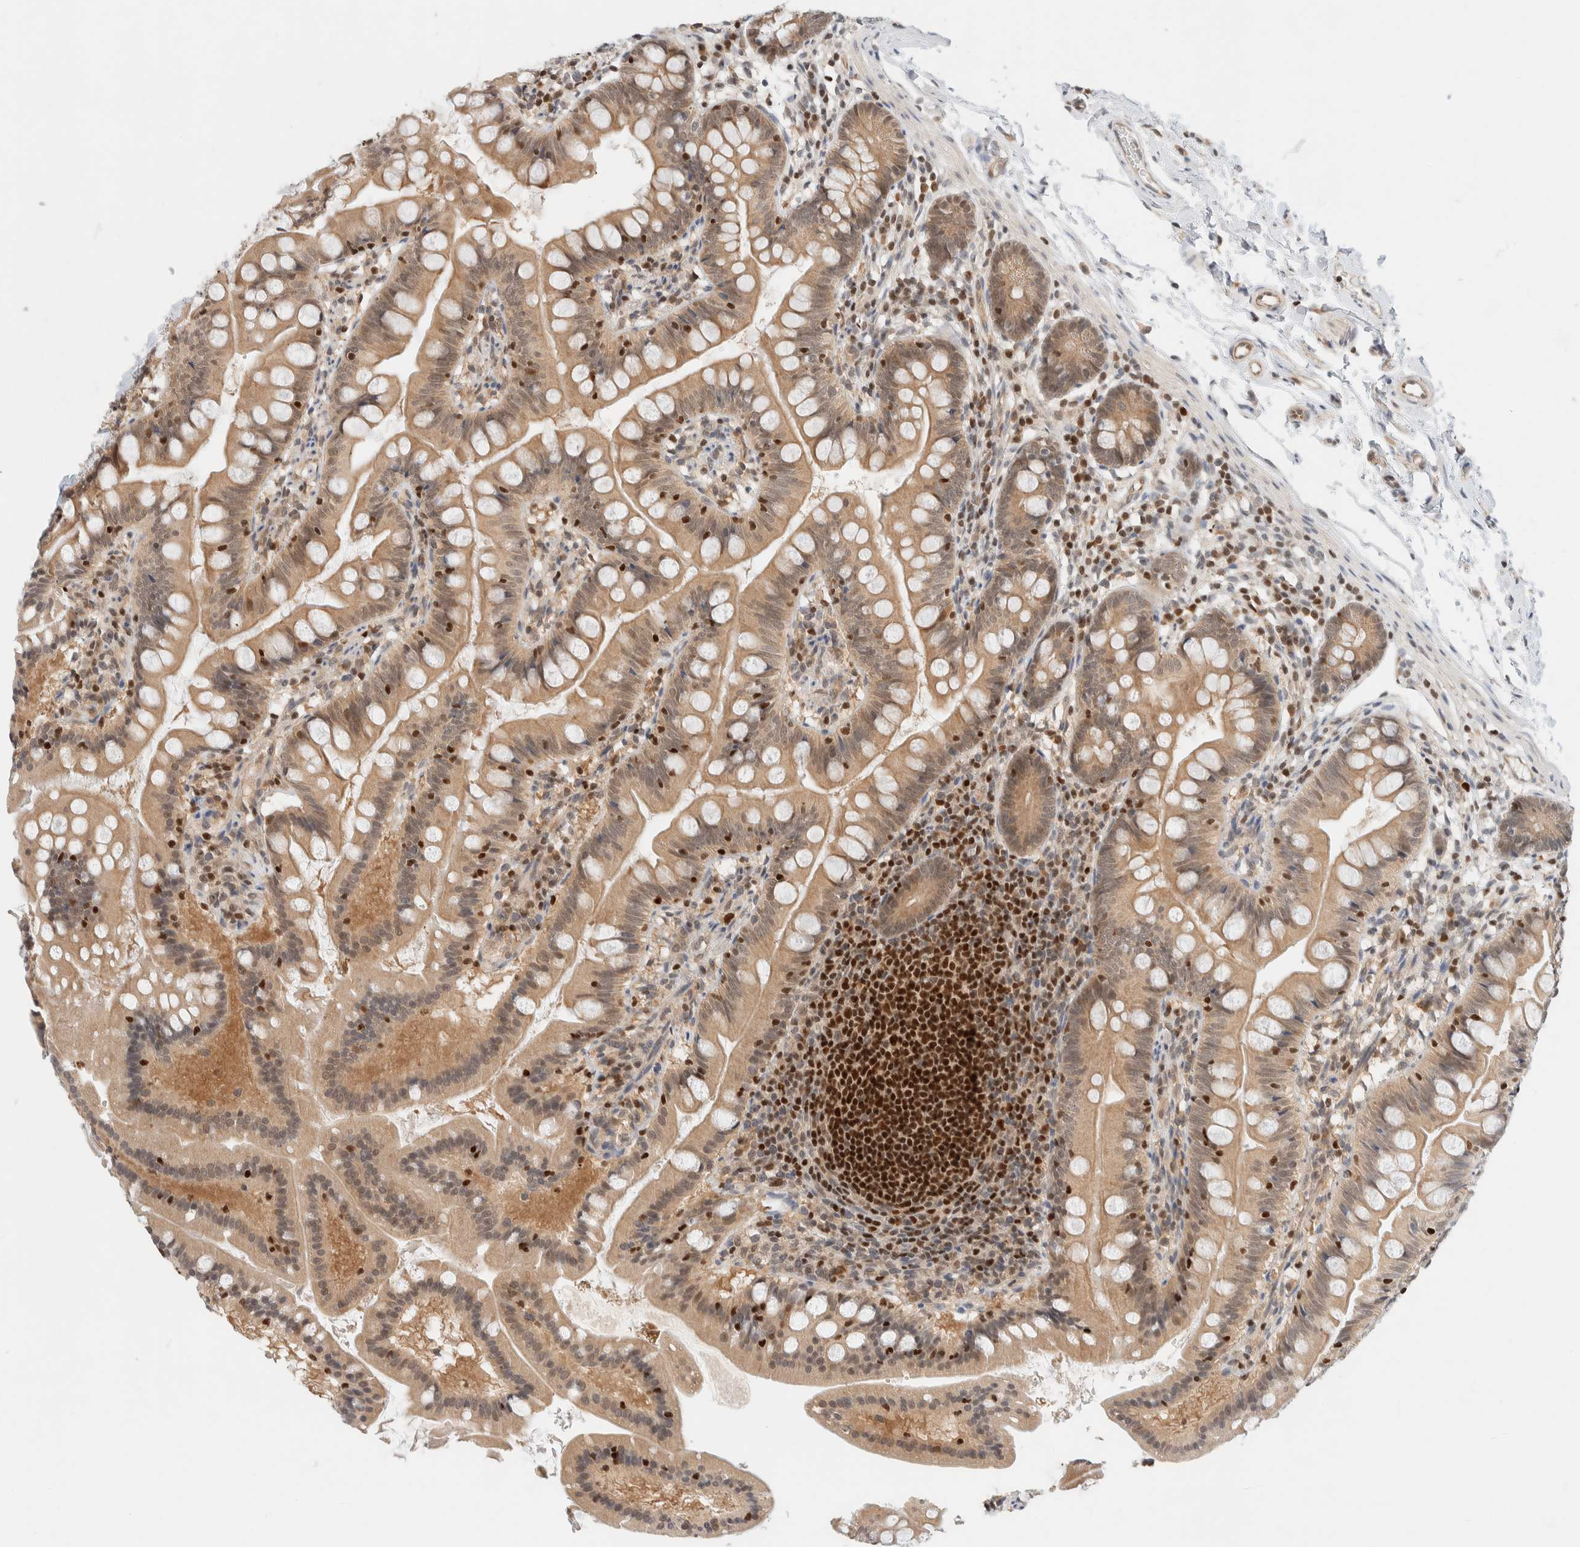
{"staining": {"intensity": "moderate", "quantity": ">75%", "location": "cytoplasmic/membranous"}, "tissue": "small intestine", "cell_type": "Glandular cells", "image_type": "normal", "snomed": [{"axis": "morphology", "description": "Normal tissue, NOS"}, {"axis": "topography", "description": "Small intestine"}], "caption": "Glandular cells display medium levels of moderate cytoplasmic/membranous positivity in approximately >75% of cells in unremarkable human small intestine.", "gene": "C8orf76", "patient": {"sex": "male", "age": 7}}